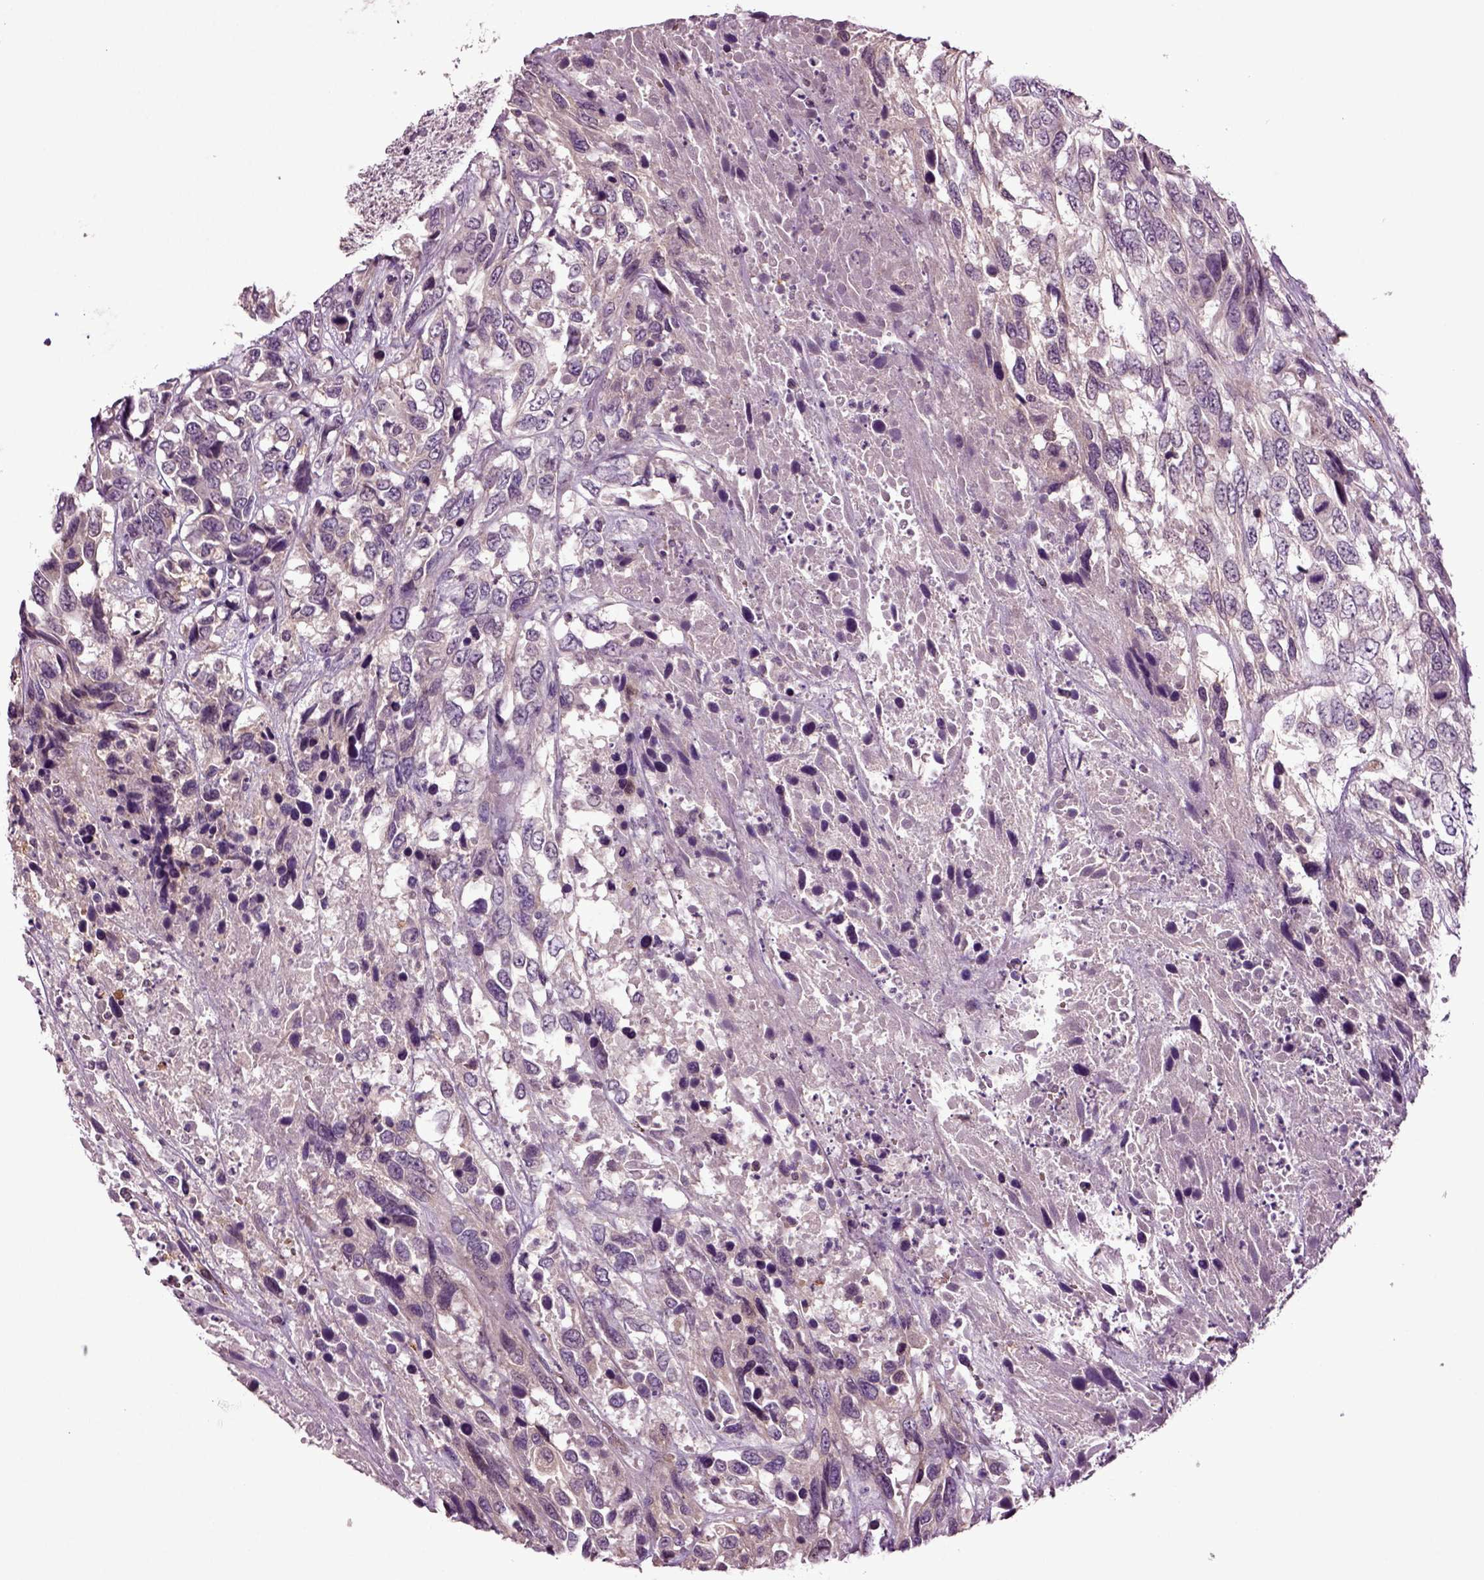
{"staining": {"intensity": "negative", "quantity": "none", "location": "none"}, "tissue": "urothelial cancer", "cell_type": "Tumor cells", "image_type": "cancer", "snomed": [{"axis": "morphology", "description": "Urothelial carcinoma, High grade"}, {"axis": "topography", "description": "Urinary bladder"}], "caption": "Tumor cells are negative for brown protein staining in high-grade urothelial carcinoma. The staining was performed using DAB (3,3'-diaminobenzidine) to visualize the protein expression in brown, while the nuclei were stained in blue with hematoxylin (Magnification: 20x).", "gene": "SLC17A6", "patient": {"sex": "female", "age": 70}}